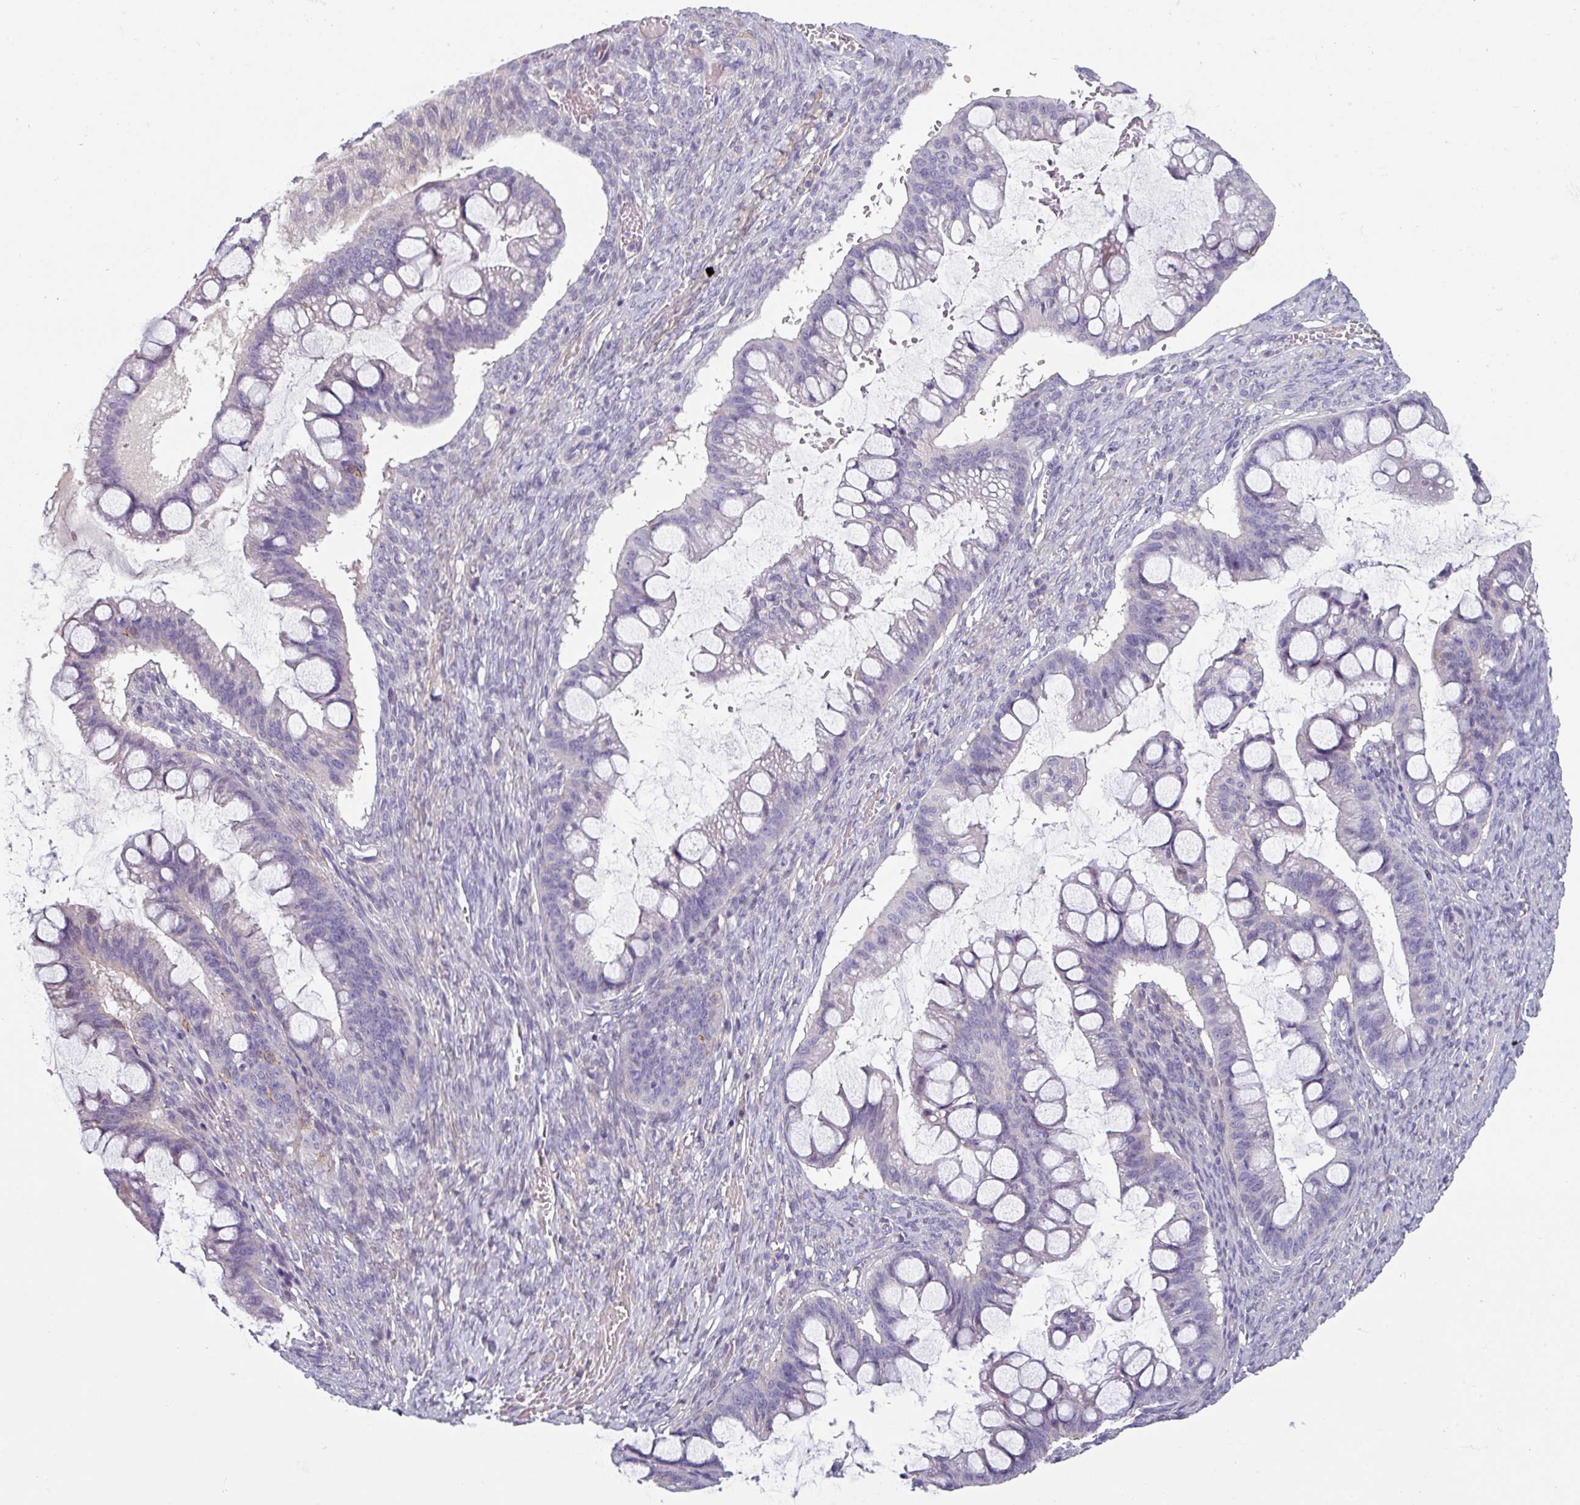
{"staining": {"intensity": "negative", "quantity": "none", "location": "none"}, "tissue": "ovarian cancer", "cell_type": "Tumor cells", "image_type": "cancer", "snomed": [{"axis": "morphology", "description": "Cystadenocarcinoma, mucinous, NOS"}, {"axis": "topography", "description": "Ovary"}], "caption": "The immunohistochemistry micrograph has no significant expression in tumor cells of ovarian cancer (mucinous cystadenocarcinoma) tissue.", "gene": "TMEM132A", "patient": {"sex": "female", "age": 73}}